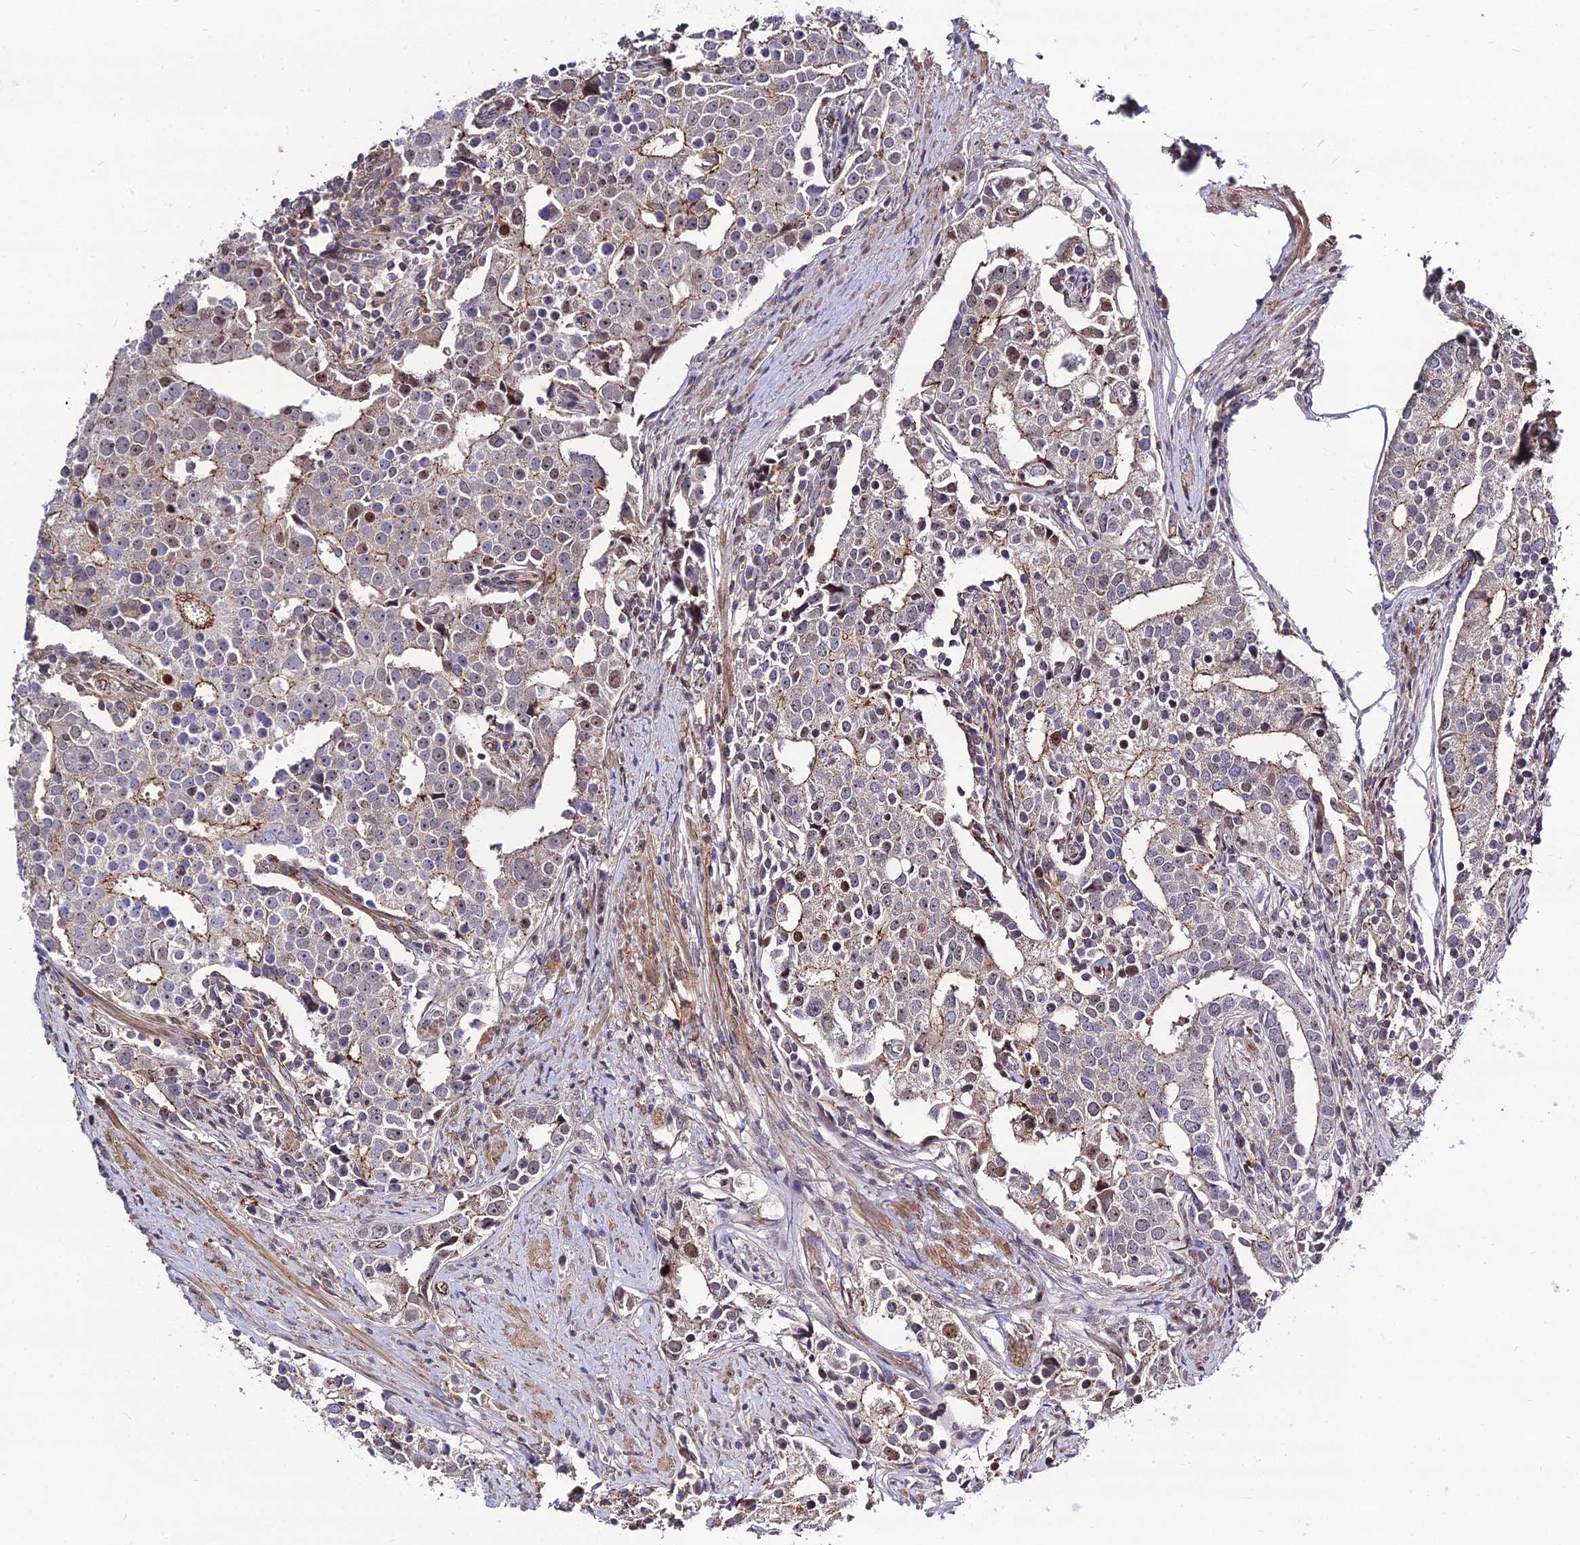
{"staining": {"intensity": "moderate", "quantity": "<25%", "location": "cytoplasmic/membranous,nuclear"}, "tissue": "prostate cancer", "cell_type": "Tumor cells", "image_type": "cancer", "snomed": [{"axis": "morphology", "description": "Adenocarcinoma, High grade"}, {"axis": "topography", "description": "Prostate"}], "caption": "Brown immunohistochemical staining in human high-grade adenocarcinoma (prostate) exhibits moderate cytoplasmic/membranous and nuclear expression in about <25% of tumor cells. The protein of interest is shown in brown color, while the nuclei are stained blue.", "gene": "TSPYL2", "patient": {"sex": "male", "age": 71}}